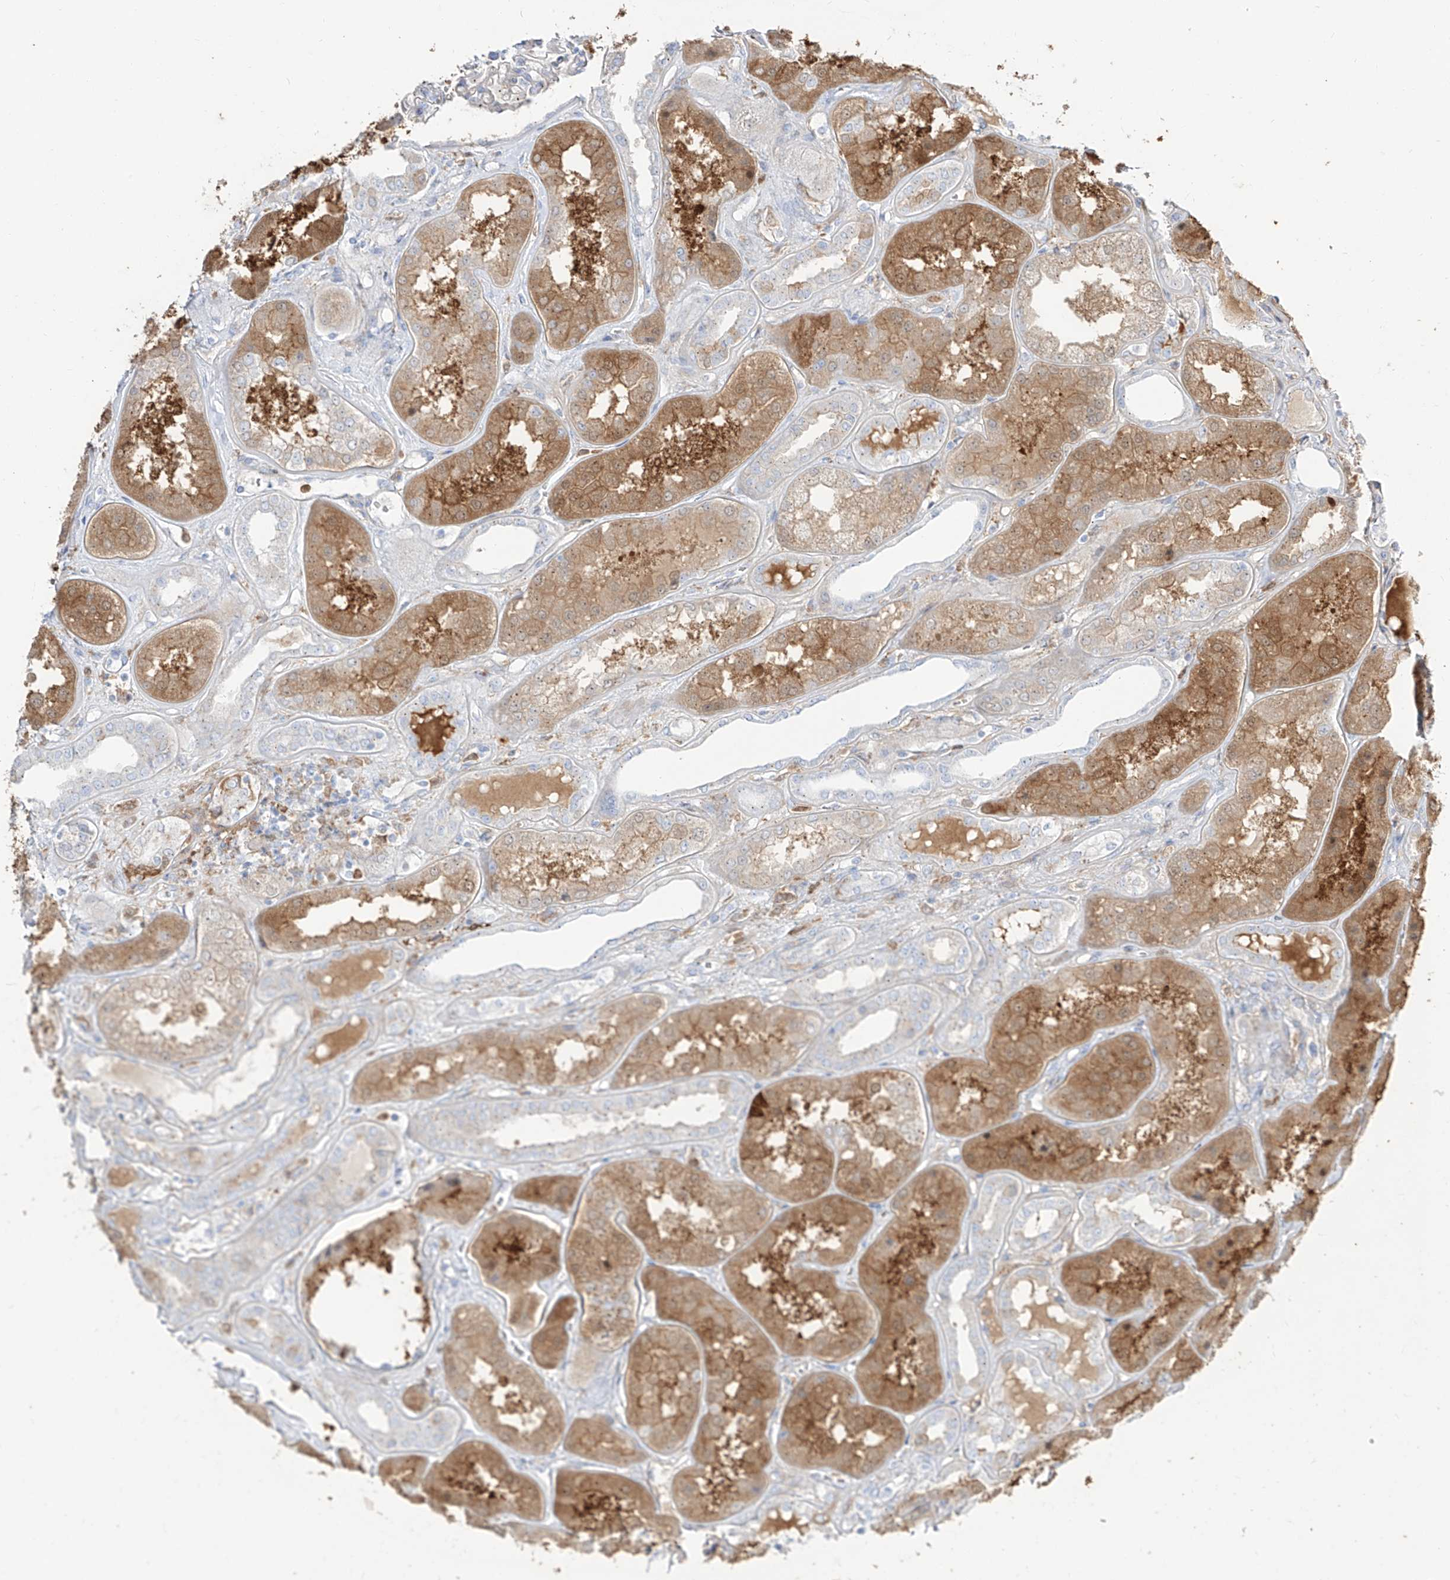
{"staining": {"intensity": "weak", "quantity": "<25%", "location": "cytoplasmic/membranous"}, "tissue": "kidney", "cell_type": "Cells in glomeruli", "image_type": "normal", "snomed": [{"axis": "morphology", "description": "Normal tissue, NOS"}, {"axis": "topography", "description": "Kidney"}], "caption": "Cells in glomeruli are negative for brown protein staining in unremarkable kidney. The staining was performed using DAB to visualize the protein expression in brown, while the nuclei were stained in blue with hematoxylin (Magnification: 20x).", "gene": "KYNU", "patient": {"sex": "female", "age": 56}}